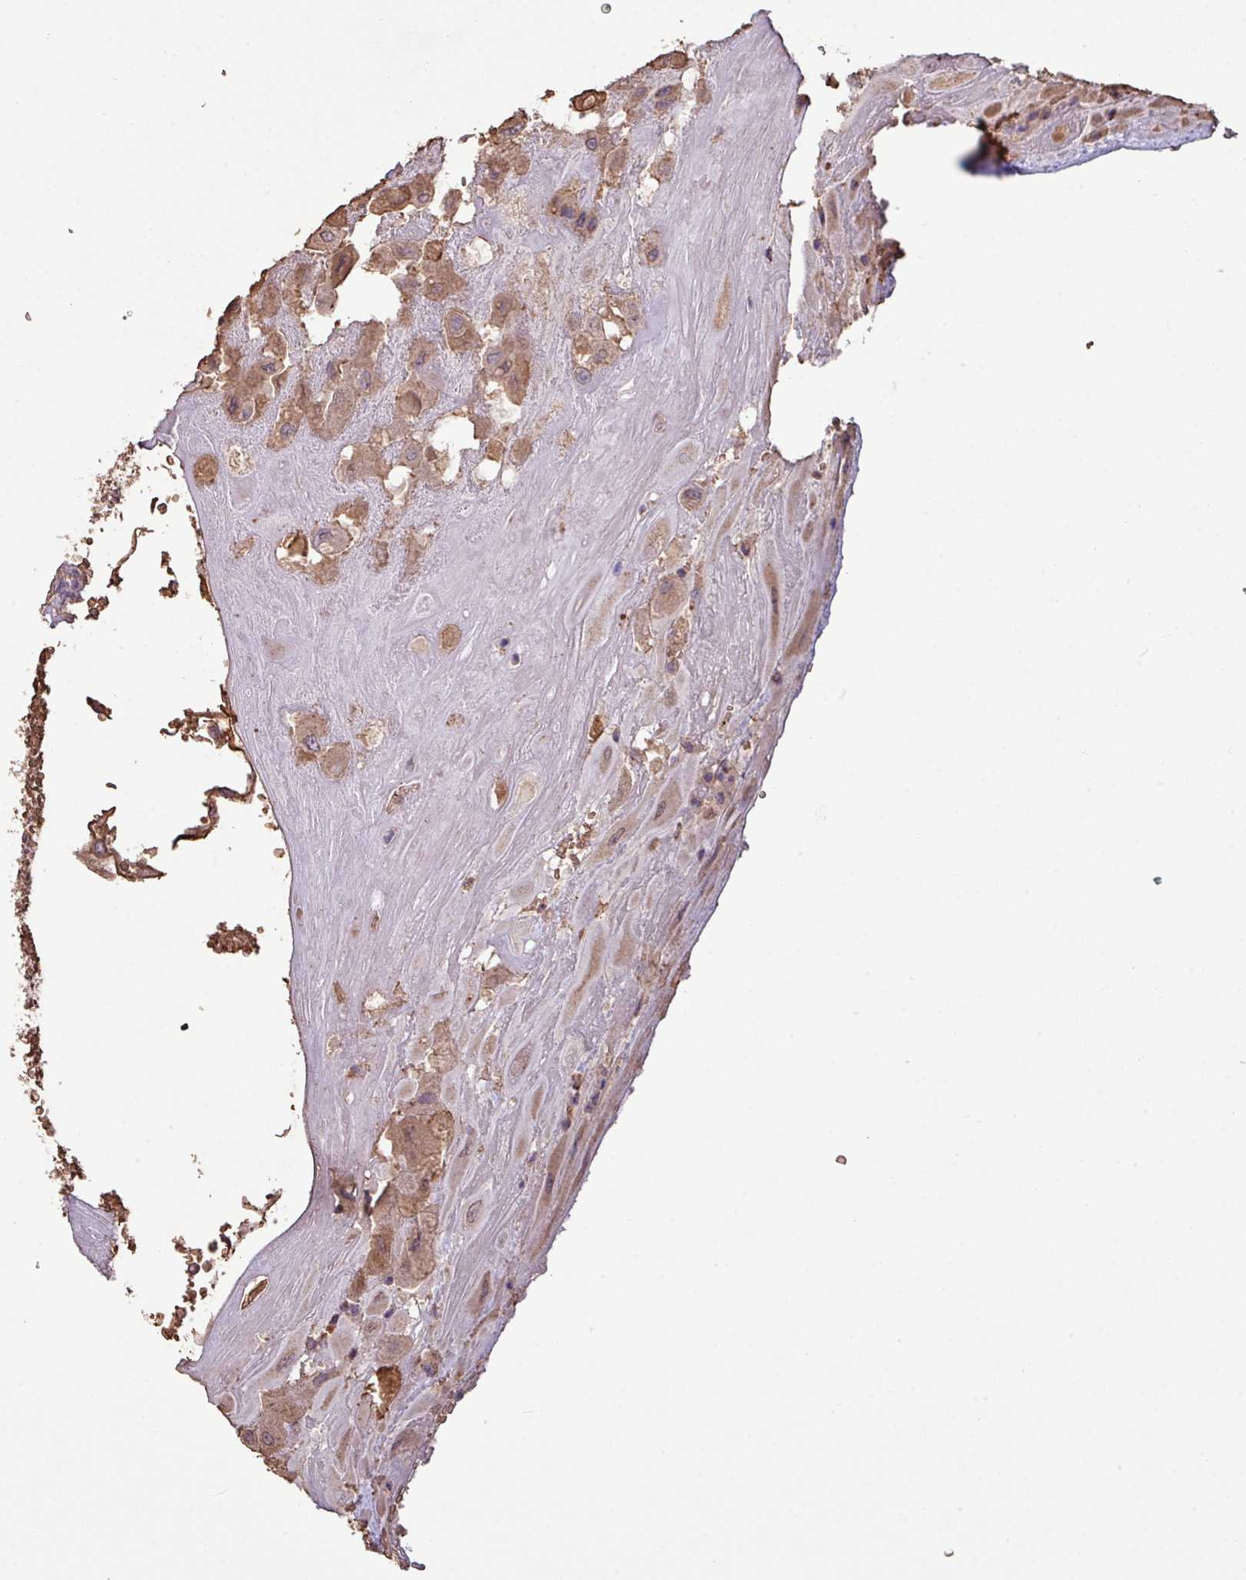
{"staining": {"intensity": "moderate", "quantity": ">75%", "location": "cytoplasmic/membranous"}, "tissue": "placenta", "cell_type": "Decidual cells", "image_type": "normal", "snomed": [{"axis": "morphology", "description": "Normal tissue, NOS"}, {"axis": "topography", "description": "Placenta"}], "caption": "Immunohistochemical staining of benign placenta displays >75% levels of moderate cytoplasmic/membranous protein staining in approximately >75% of decidual cells. (Stains: DAB in brown, nuclei in blue, Microscopy: brightfield microscopy at high magnification).", "gene": "CAMK2A", "patient": {"sex": "female", "age": 32}}